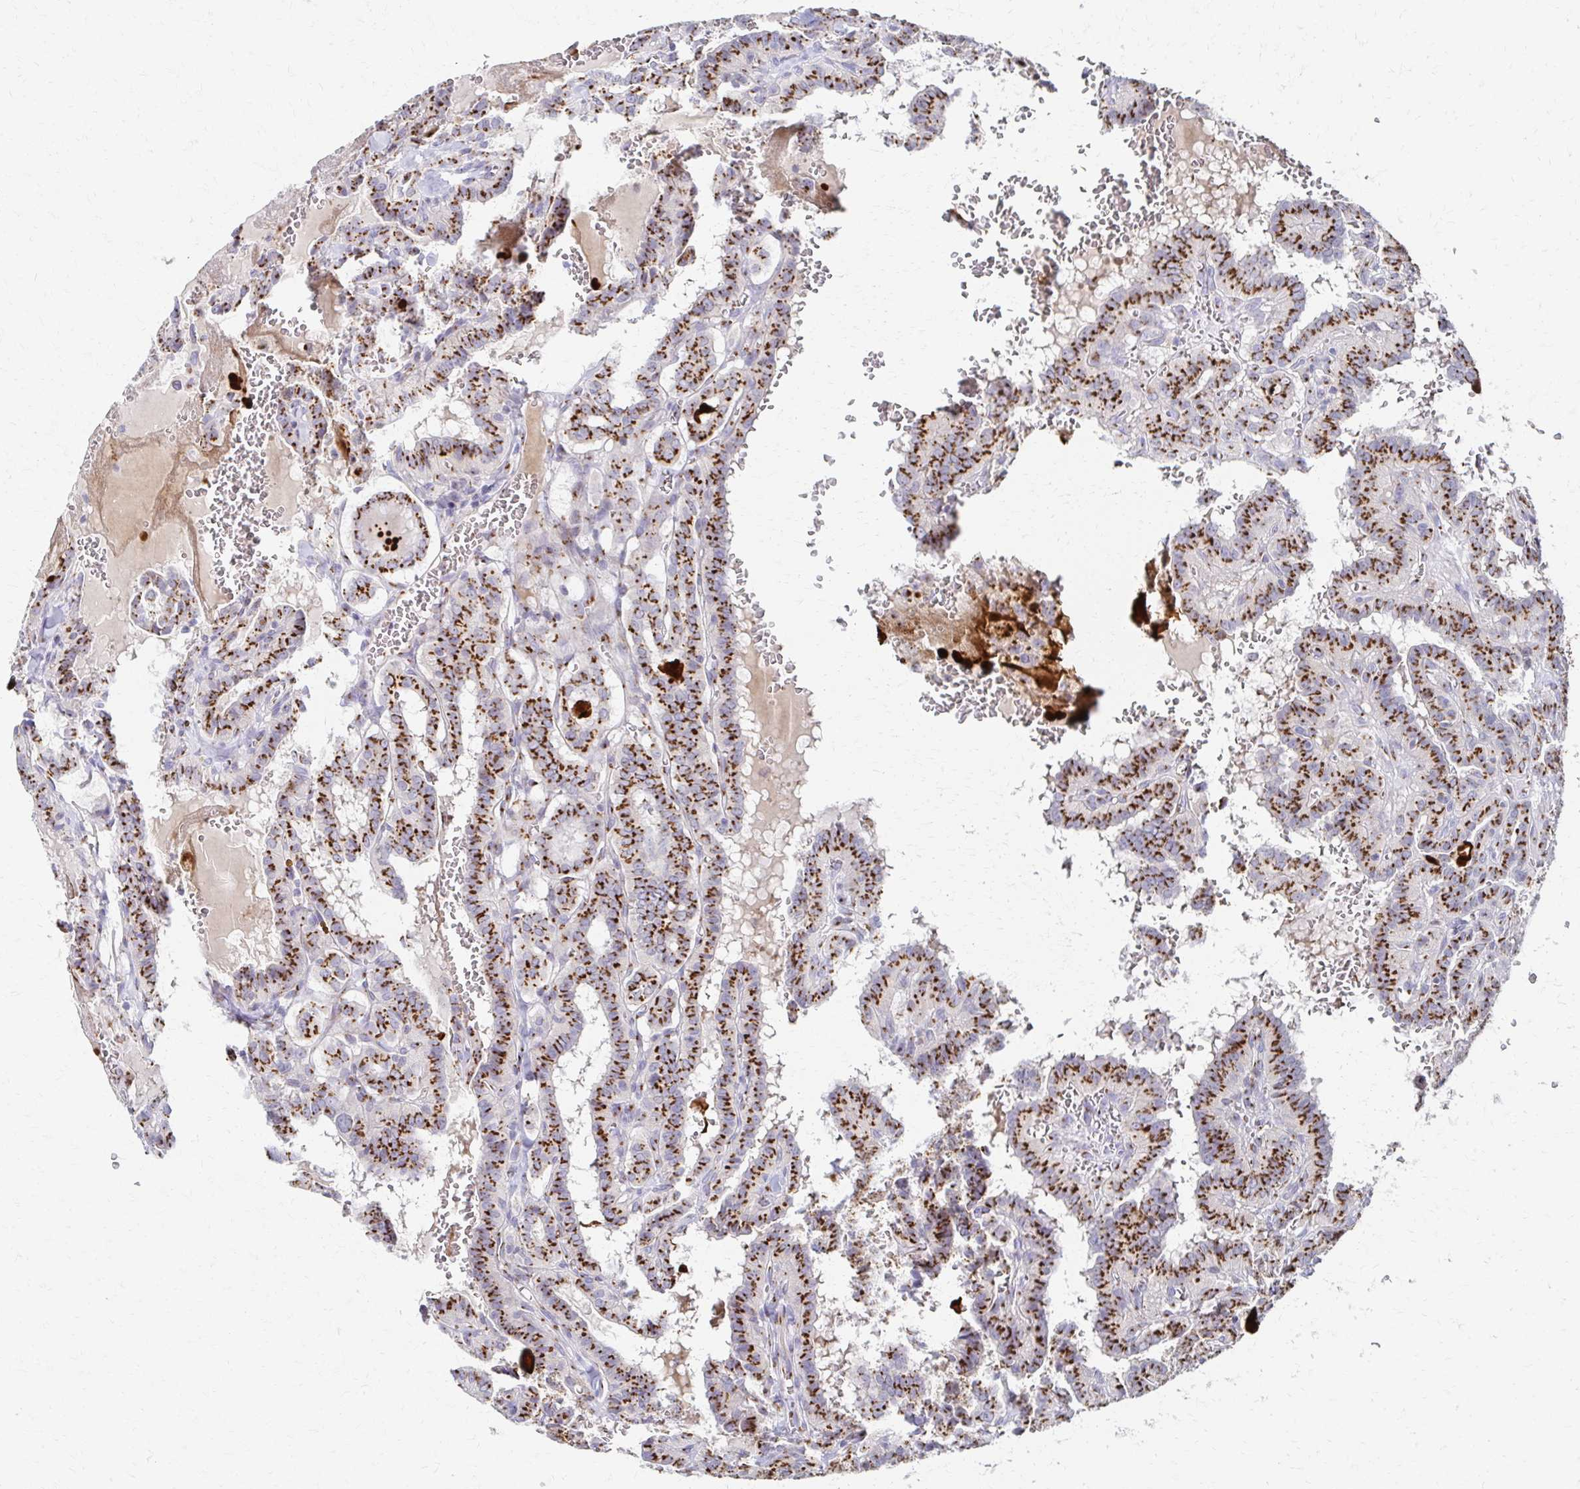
{"staining": {"intensity": "strong", "quantity": ">75%", "location": "cytoplasmic/membranous"}, "tissue": "thyroid cancer", "cell_type": "Tumor cells", "image_type": "cancer", "snomed": [{"axis": "morphology", "description": "Papillary adenocarcinoma, NOS"}, {"axis": "topography", "description": "Thyroid gland"}], "caption": "Immunohistochemical staining of human thyroid cancer (papillary adenocarcinoma) reveals high levels of strong cytoplasmic/membranous protein positivity in about >75% of tumor cells.", "gene": "TM9SF1", "patient": {"sex": "female", "age": 21}}